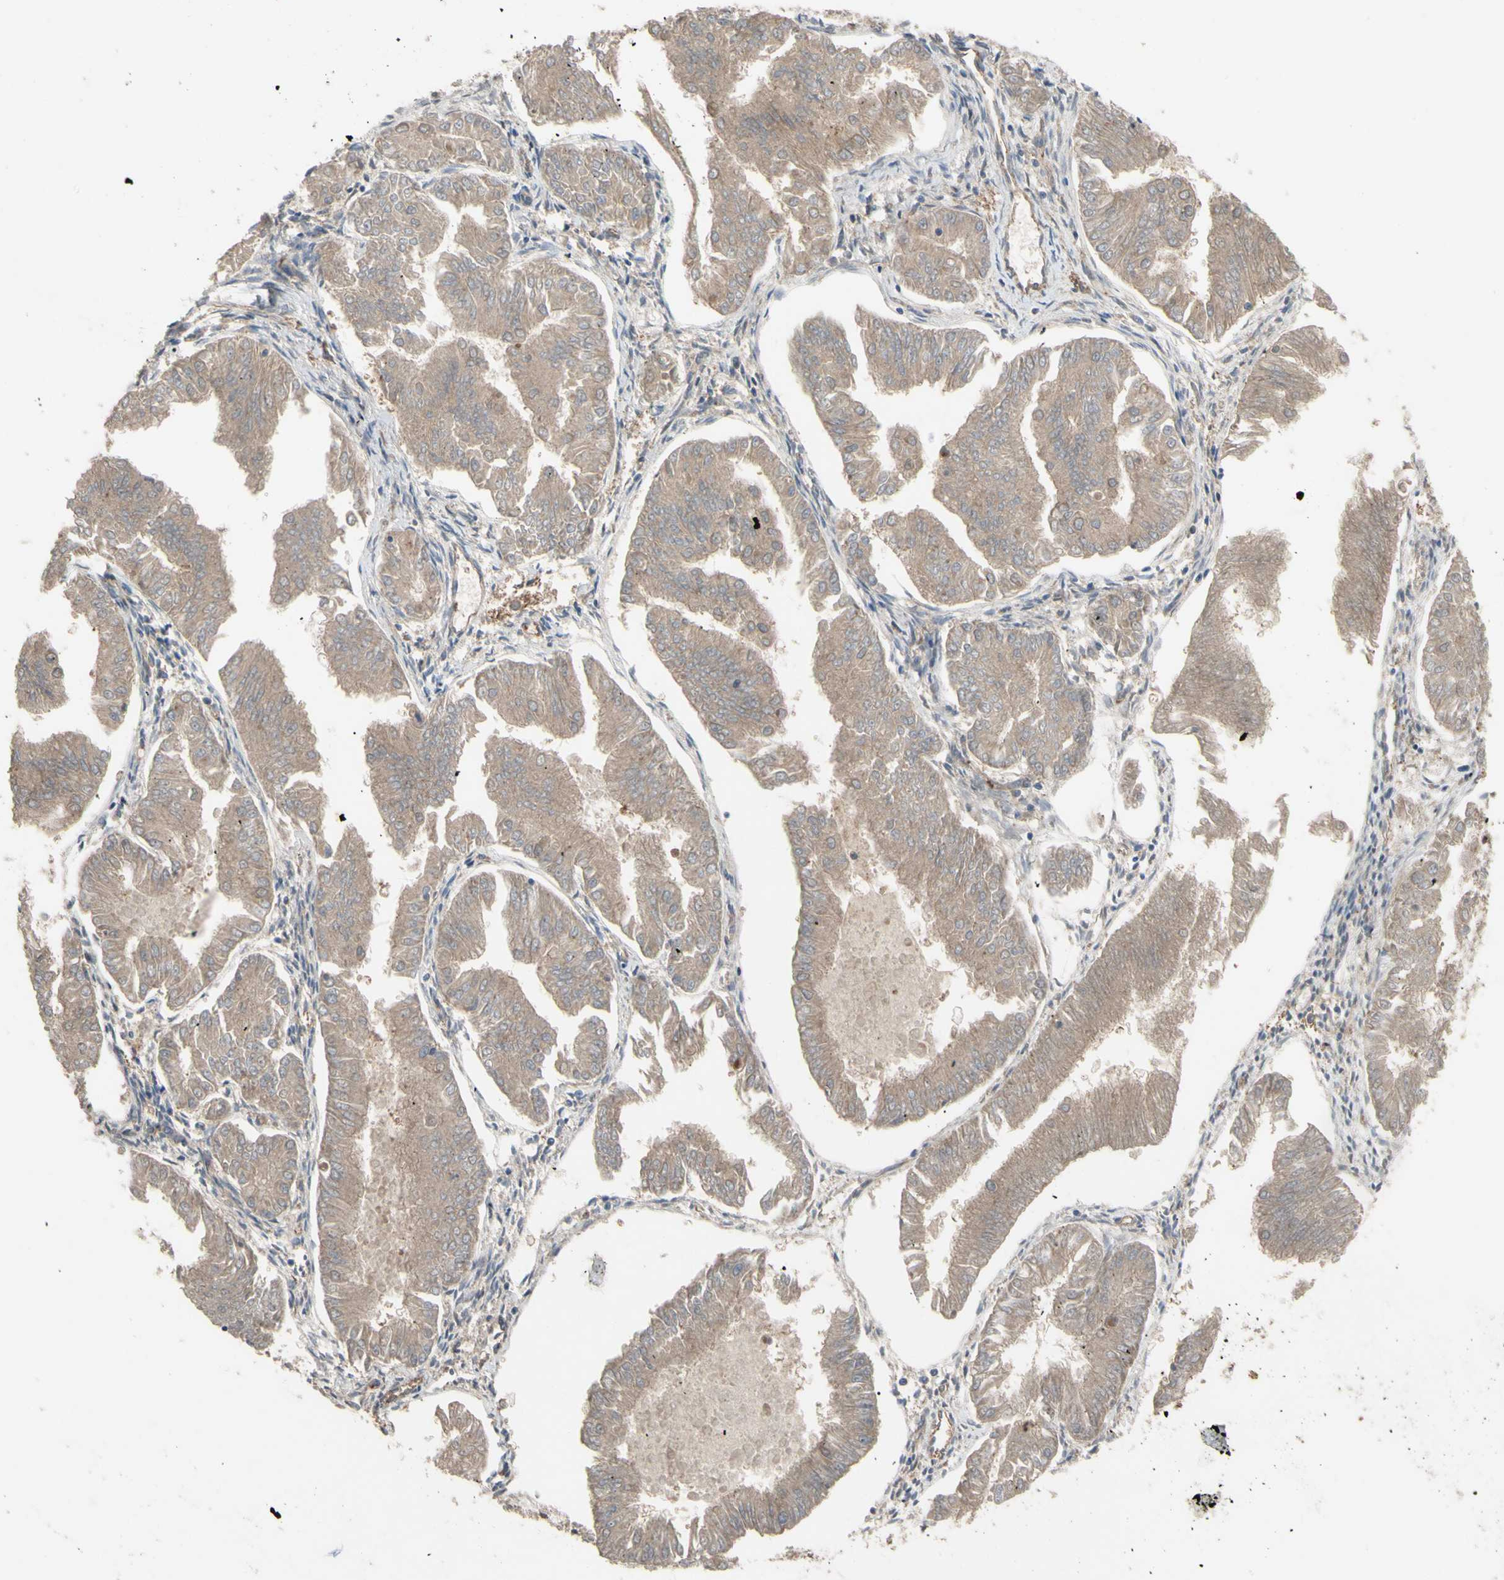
{"staining": {"intensity": "weak", "quantity": ">75%", "location": "cytoplasmic/membranous"}, "tissue": "endometrial cancer", "cell_type": "Tumor cells", "image_type": "cancer", "snomed": [{"axis": "morphology", "description": "Adenocarcinoma, NOS"}, {"axis": "topography", "description": "Endometrium"}], "caption": "The histopathology image exhibits staining of endometrial adenocarcinoma, revealing weak cytoplasmic/membranous protein expression (brown color) within tumor cells. (DAB IHC, brown staining for protein, blue staining for nuclei).", "gene": "SHROOM4", "patient": {"sex": "female", "age": 53}}